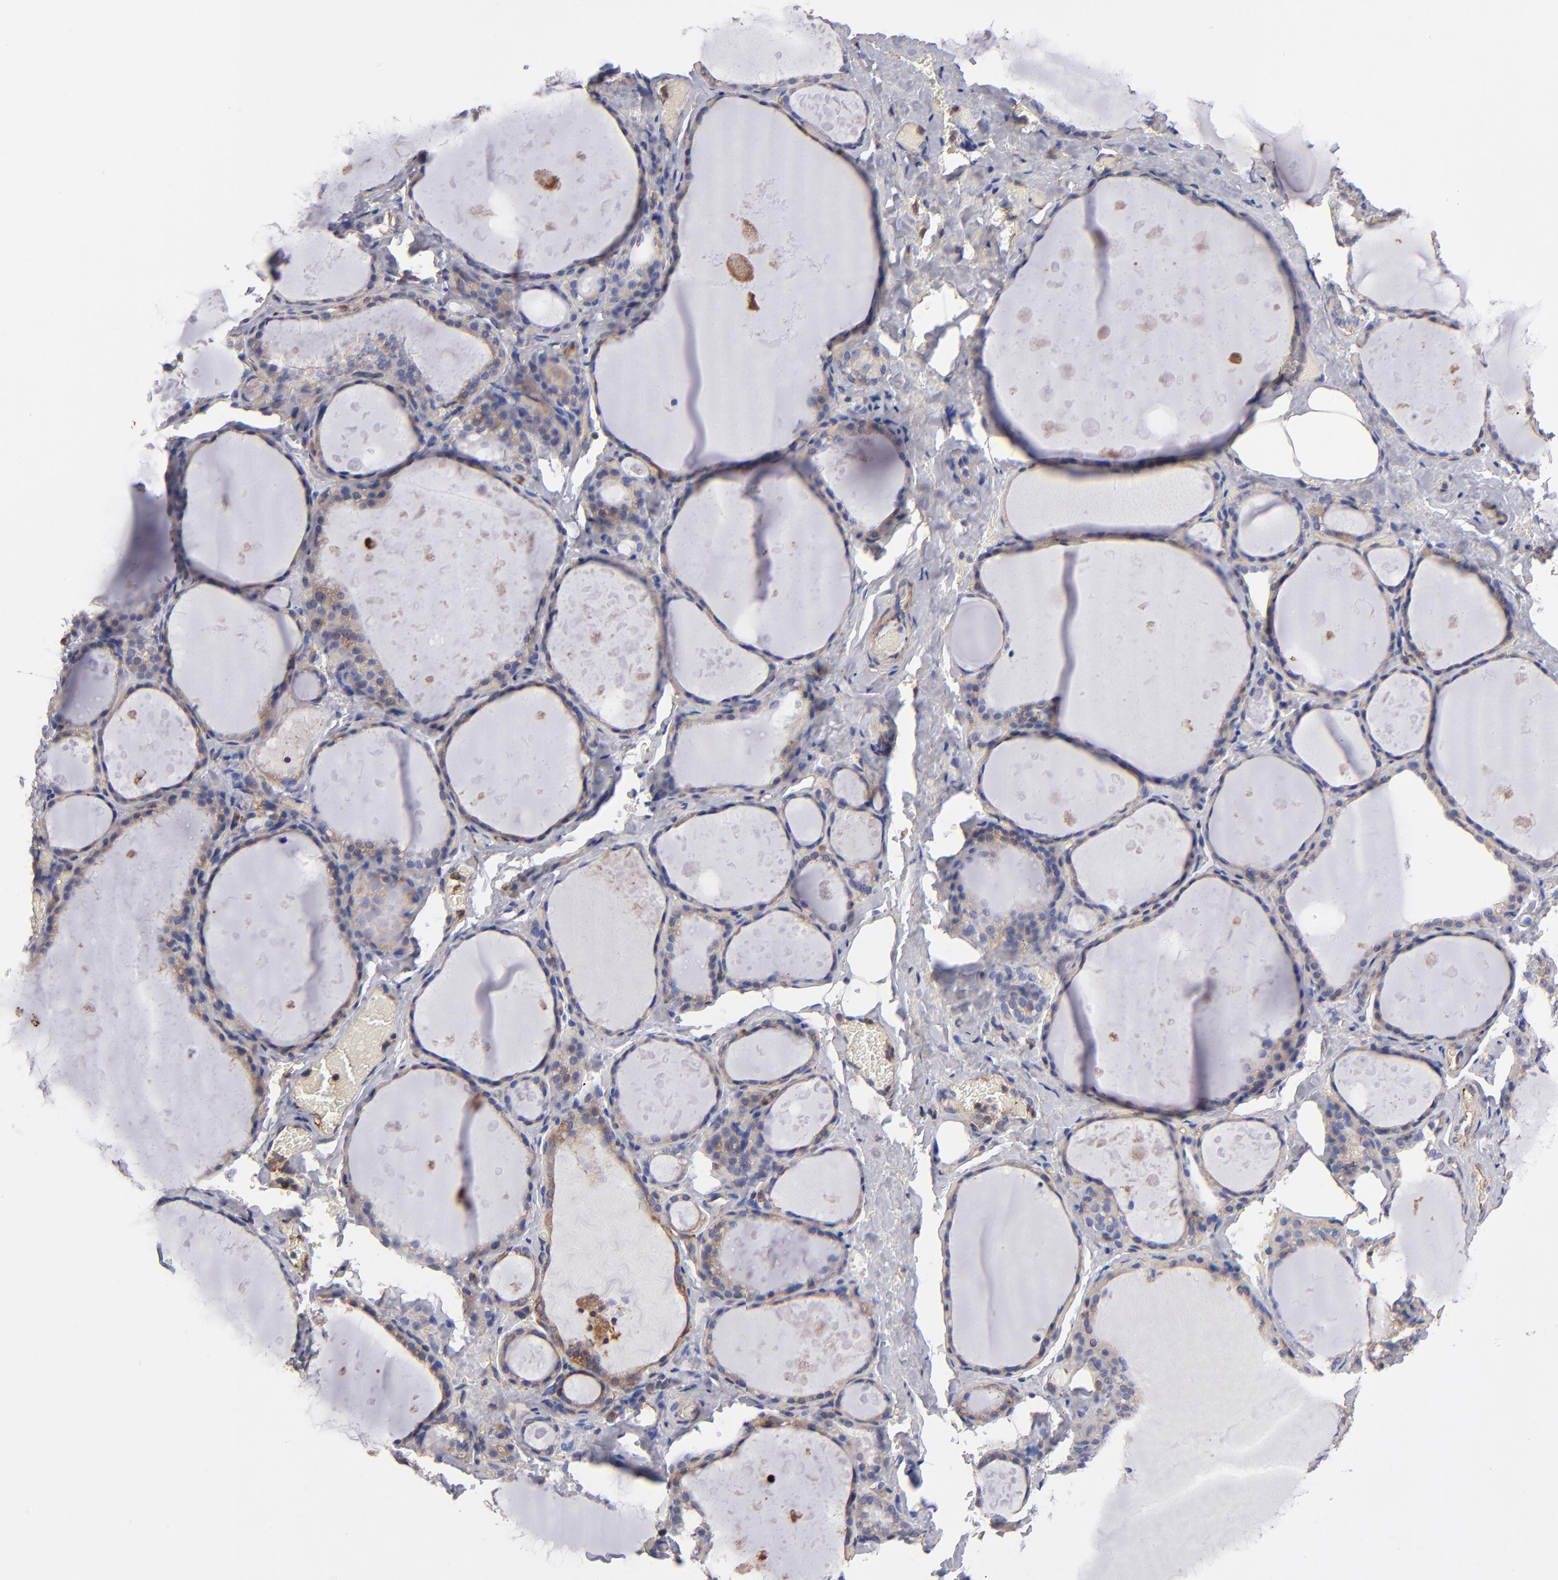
{"staining": {"intensity": "negative", "quantity": "none", "location": "none"}, "tissue": "thyroid gland", "cell_type": "Glandular cells", "image_type": "normal", "snomed": [{"axis": "morphology", "description": "Normal tissue, NOS"}, {"axis": "topography", "description": "Thyroid gland"}], "caption": "Immunohistochemistry (IHC) micrograph of benign thyroid gland stained for a protein (brown), which displays no expression in glandular cells.", "gene": "MVP", "patient": {"sex": "male", "age": 61}}